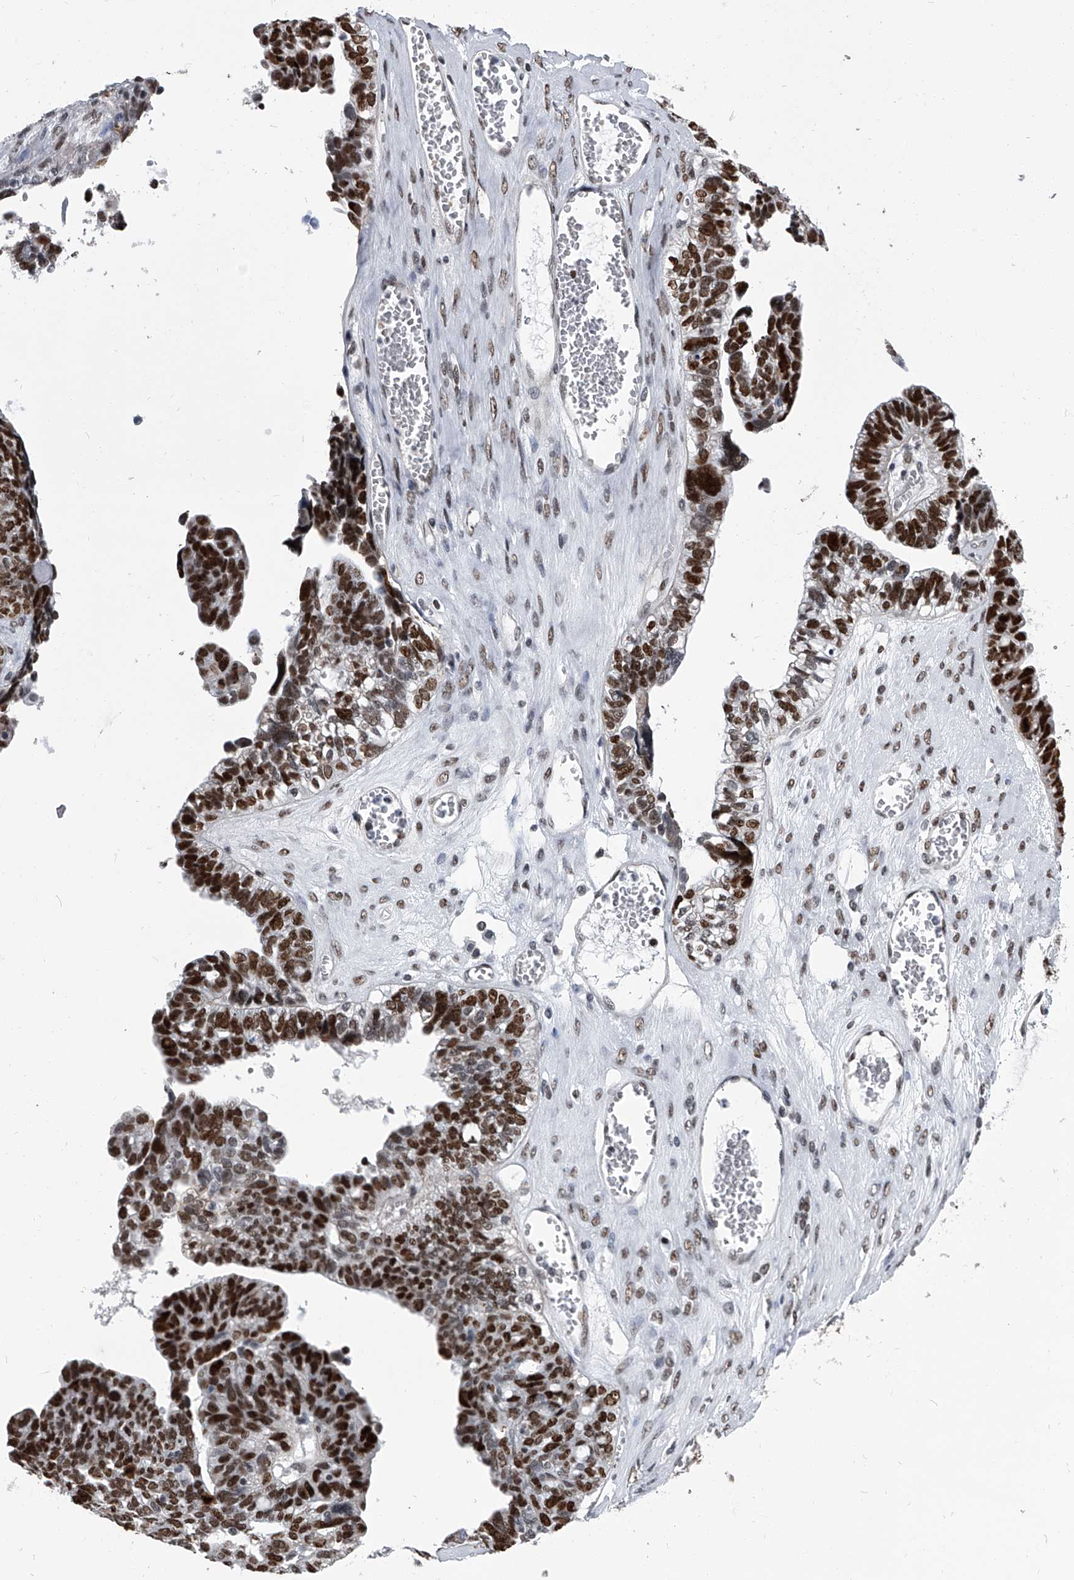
{"staining": {"intensity": "strong", "quantity": ">75%", "location": "nuclear"}, "tissue": "ovarian cancer", "cell_type": "Tumor cells", "image_type": "cancer", "snomed": [{"axis": "morphology", "description": "Cystadenocarcinoma, serous, NOS"}, {"axis": "topography", "description": "Ovary"}], "caption": "Immunohistochemical staining of human ovarian cancer reveals high levels of strong nuclear protein staining in about >75% of tumor cells.", "gene": "SIM2", "patient": {"sex": "female", "age": 79}}